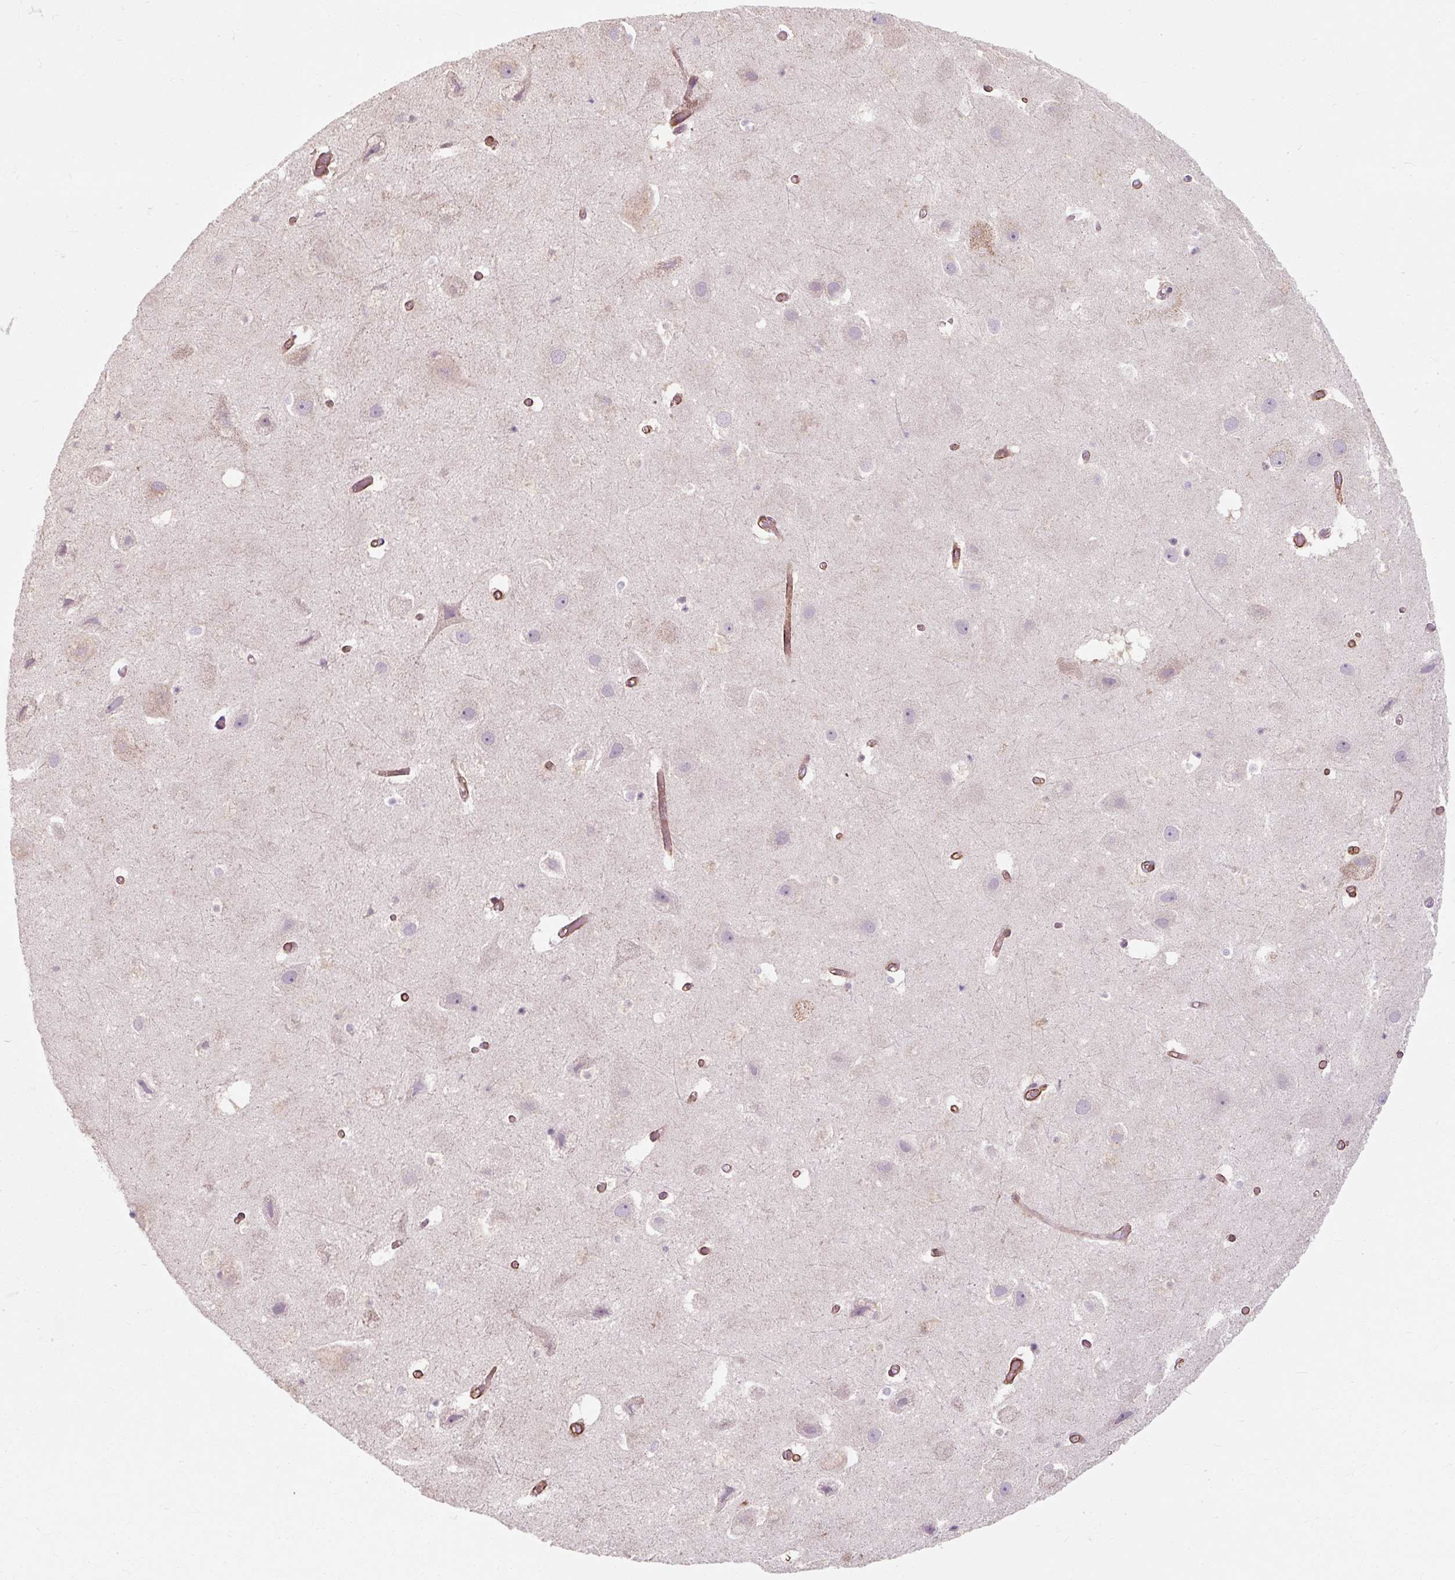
{"staining": {"intensity": "negative", "quantity": "none", "location": "none"}, "tissue": "hippocampus", "cell_type": "Glial cells", "image_type": "normal", "snomed": [{"axis": "morphology", "description": "Normal tissue, NOS"}, {"axis": "topography", "description": "Hippocampus"}], "caption": "Immunohistochemistry (IHC) photomicrograph of normal hippocampus: human hippocampus stained with DAB (3,3'-diaminobenzidine) shows no significant protein expression in glial cells. (IHC, brightfield microscopy, high magnification).", "gene": "MRPS5", "patient": {"sex": "female", "age": 52}}